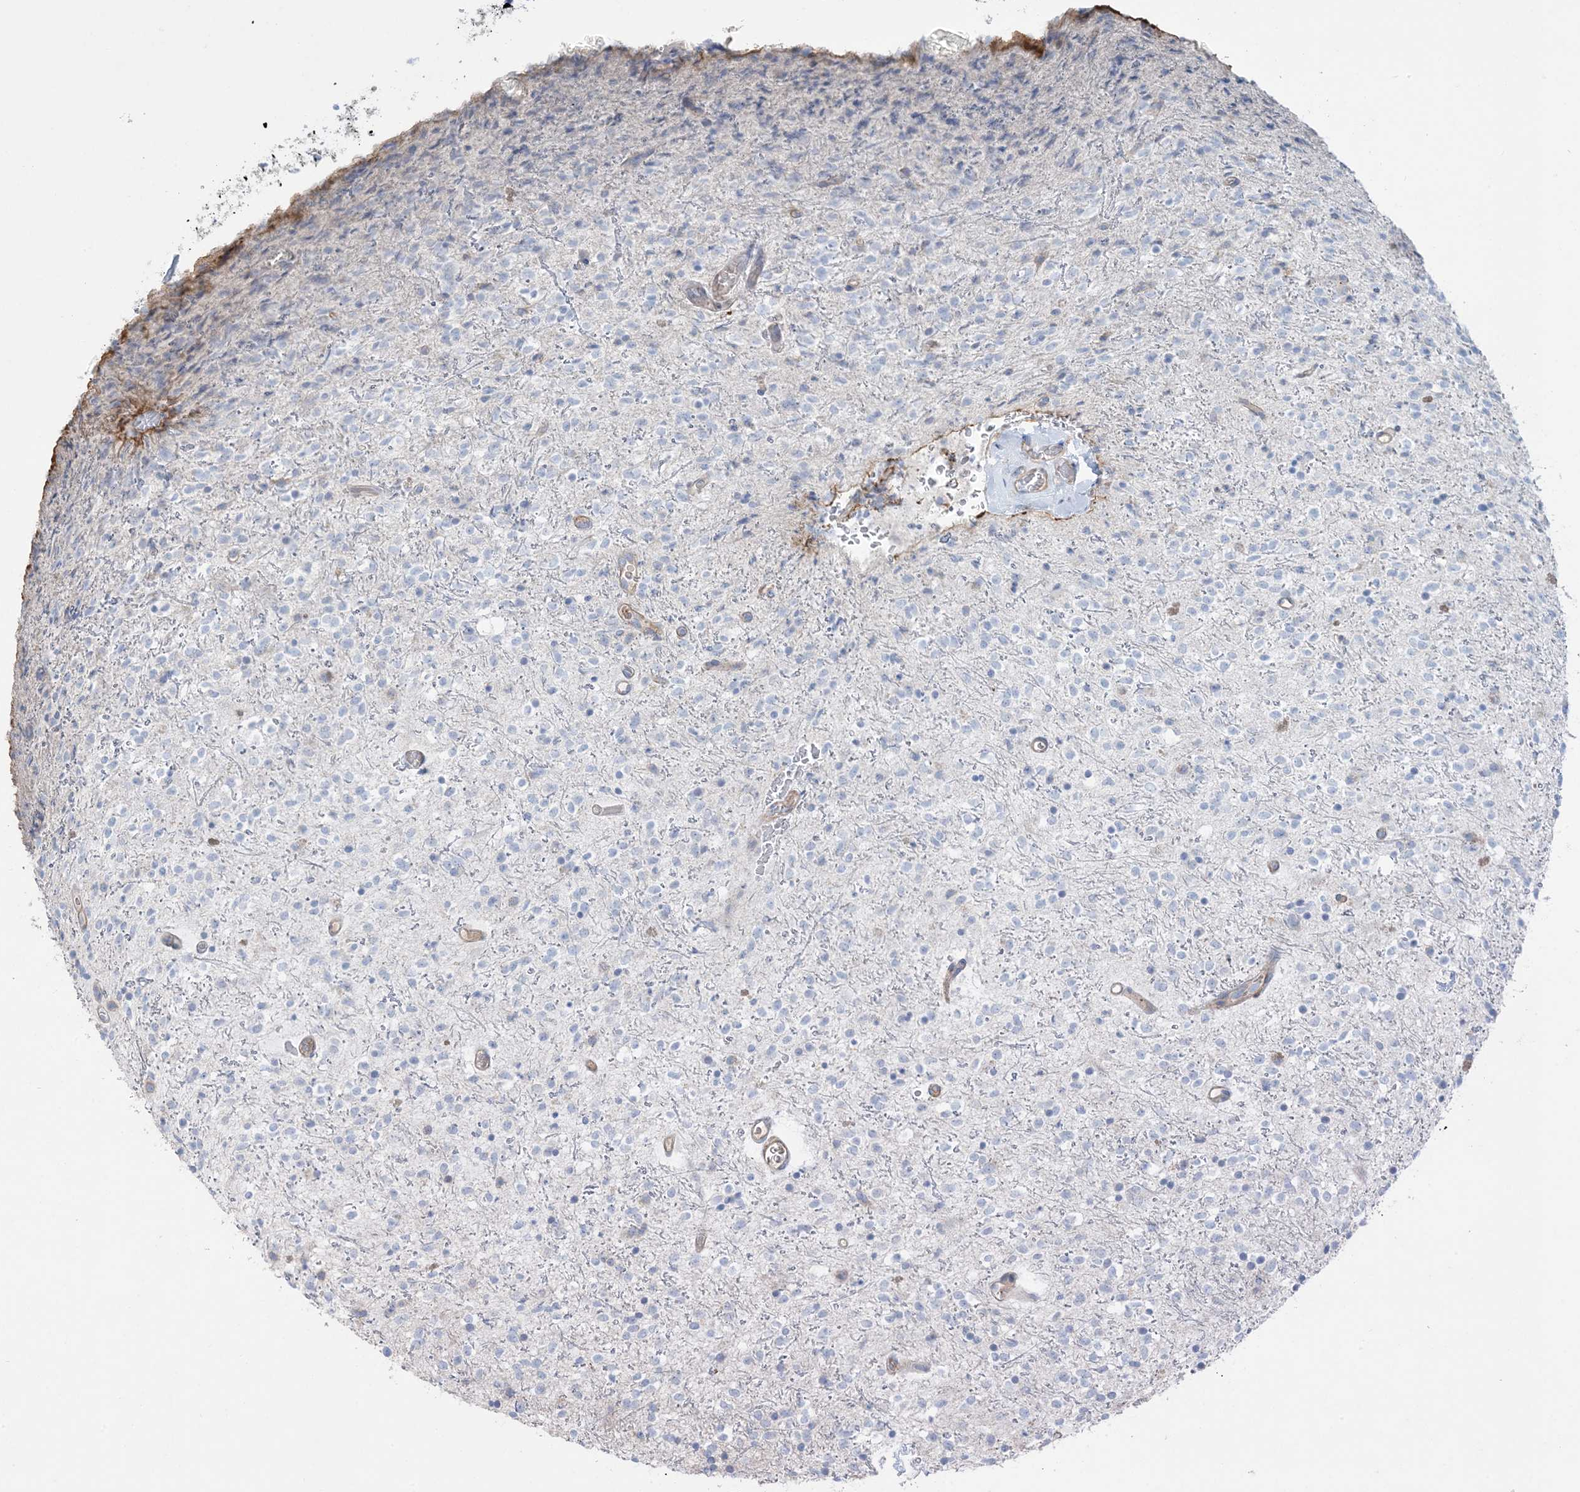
{"staining": {"intensity": "negative", "quantity": "none", "location": "none"}, "tissue": "glioma", "cell_type": "Tumor cells", "image_type": "cancer", "snomed": [{"axis": "morphology", "description": "Glioma, malignant, High grade"}, {"axis": "topography", "description": "Brain"}], "caption": "Tumor cells are negative for brown protein staining in glioma.", "gene": "GTF3C2", "patient": {"sex": "male", "age": 34}}